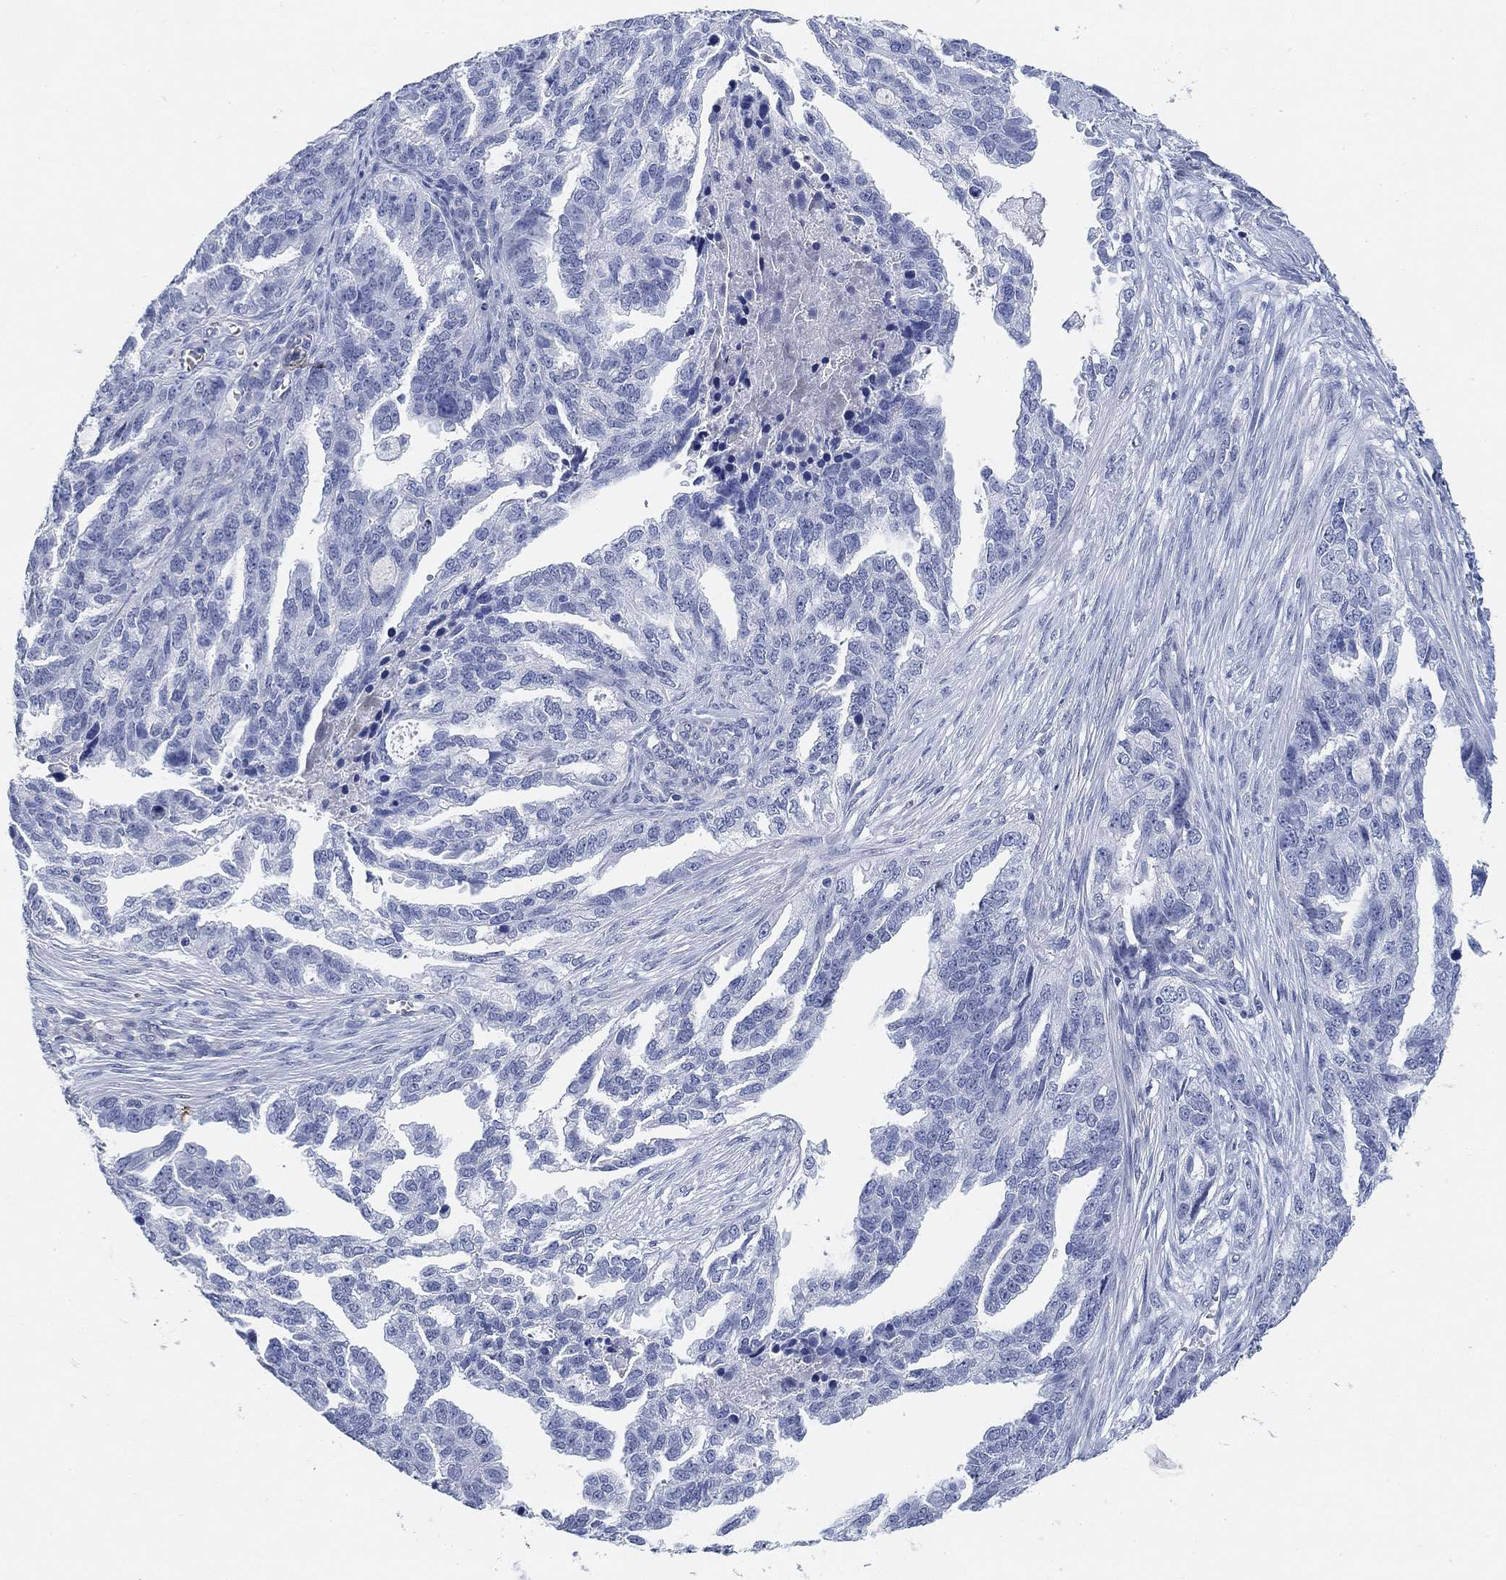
{"staining": {"intensity": "negative", "quantity": "none", "location": "none"}, "tissue": "ovarian cancer", "cell_type": "Tumor cells", "image_type": "cancer", "snomed": [{"axis": "morphology", "description": "Cystadenocarcinoma, serous, NOS"}, {"axis": "topography", "description": "Ovary"}], "caption": "This is an immunohistochemistry photomicrograph of human ovarian serous cystadenocarcinoma. There is no staining in tumor cells.", "gene": "PAX6", "patient": {"sex": "female", "age": 51}}